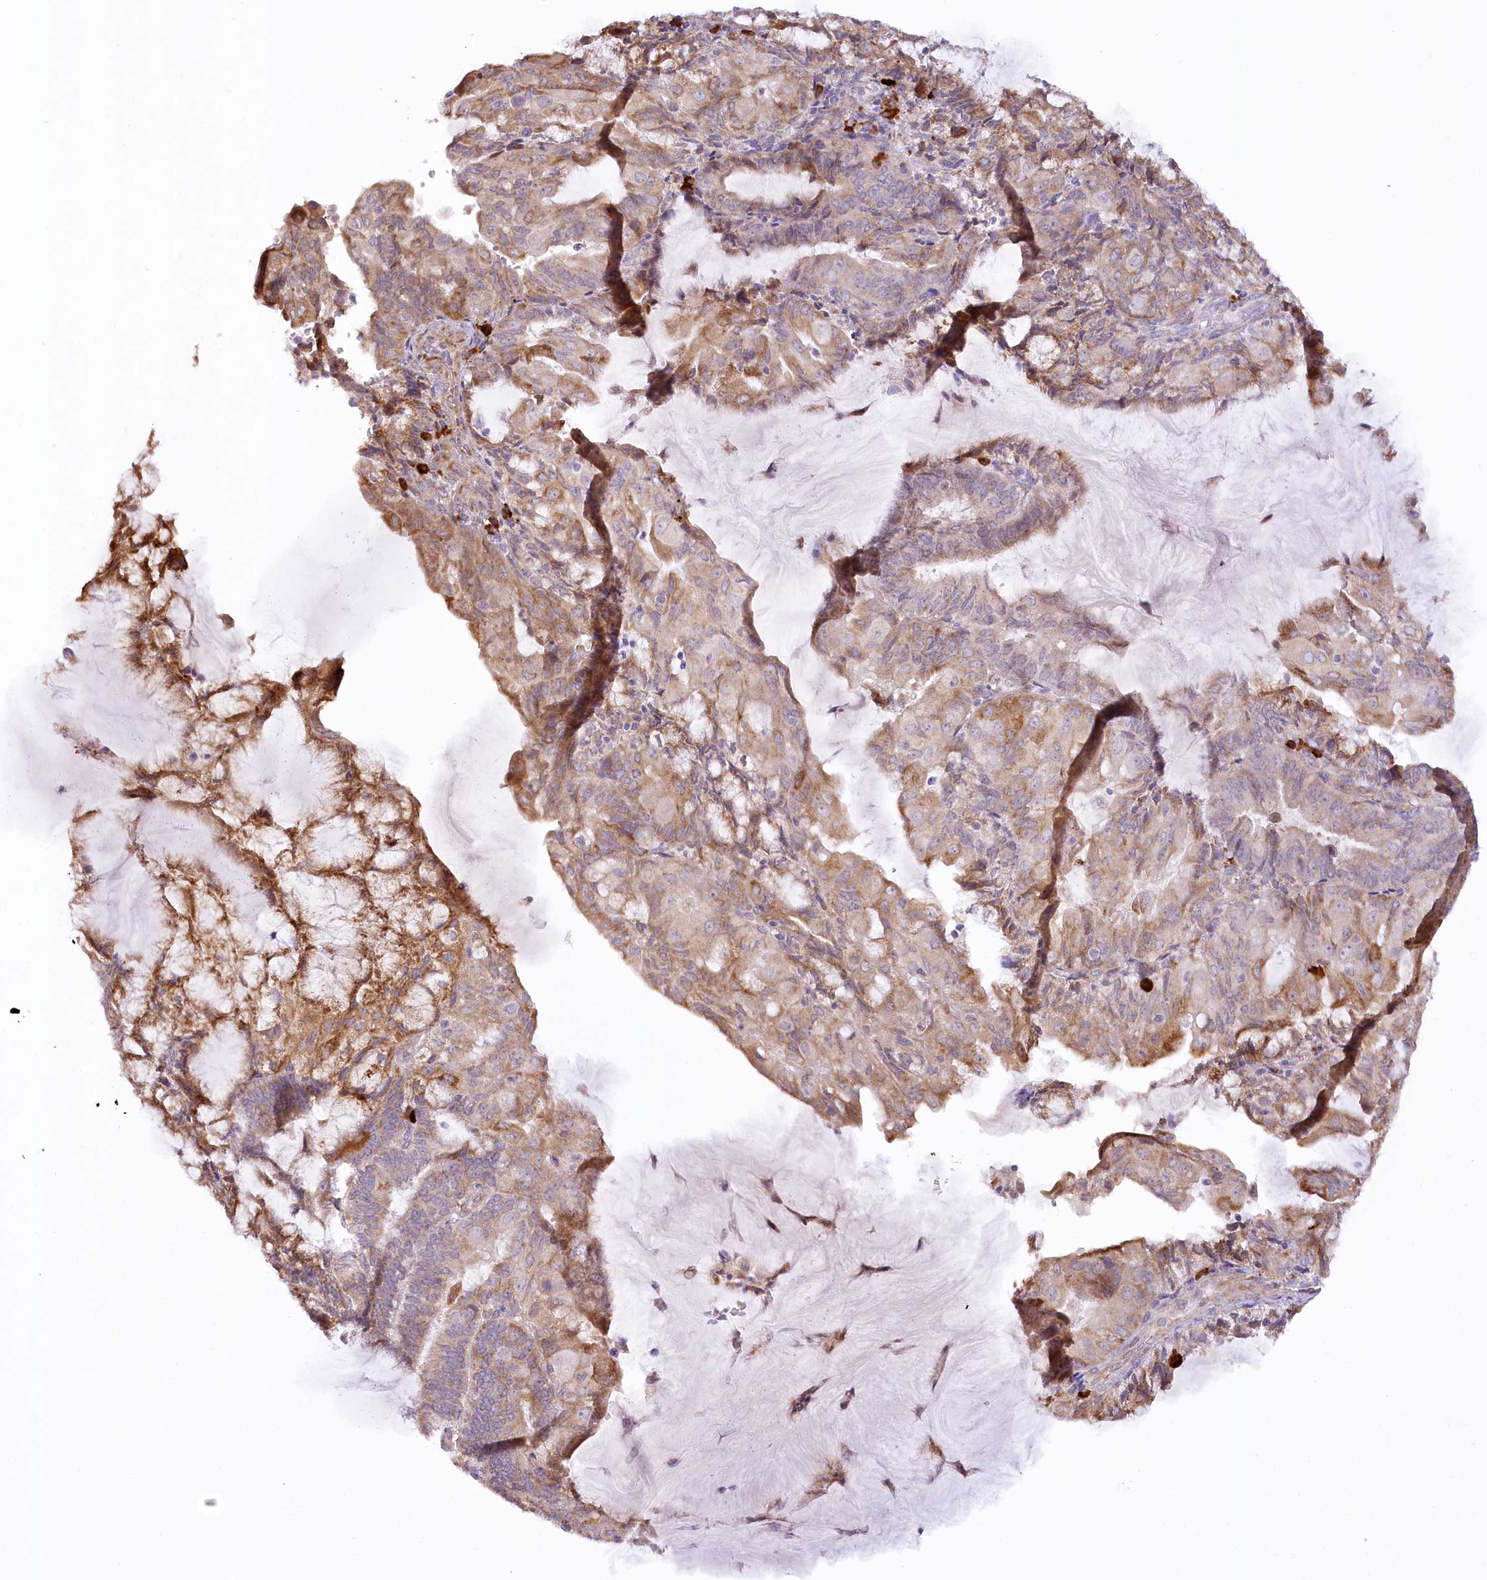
{"staining": {"intensity": "moderate", "quantity": ">75%", "location": "cytoplasmic/membranous"}, "tissue": "endometrial cancer", "cell_type": "Tumor cells", "image_type": "cancer", "snomed": [{"axis": "morphology", "description": "Adenocarcinoma, NOS"}, {"axis": "topography", "description": "Endometrium"}], "caption": "The micrograph demonstrates immunohistochemical staining of endometrial adenocarcinoma. There is moderate cytoplasmic/membranous expression is appreciated in about >75% of tumor cells.", "gene": "NCKAP5", "patient": {"sex": "female", "age": 81}}